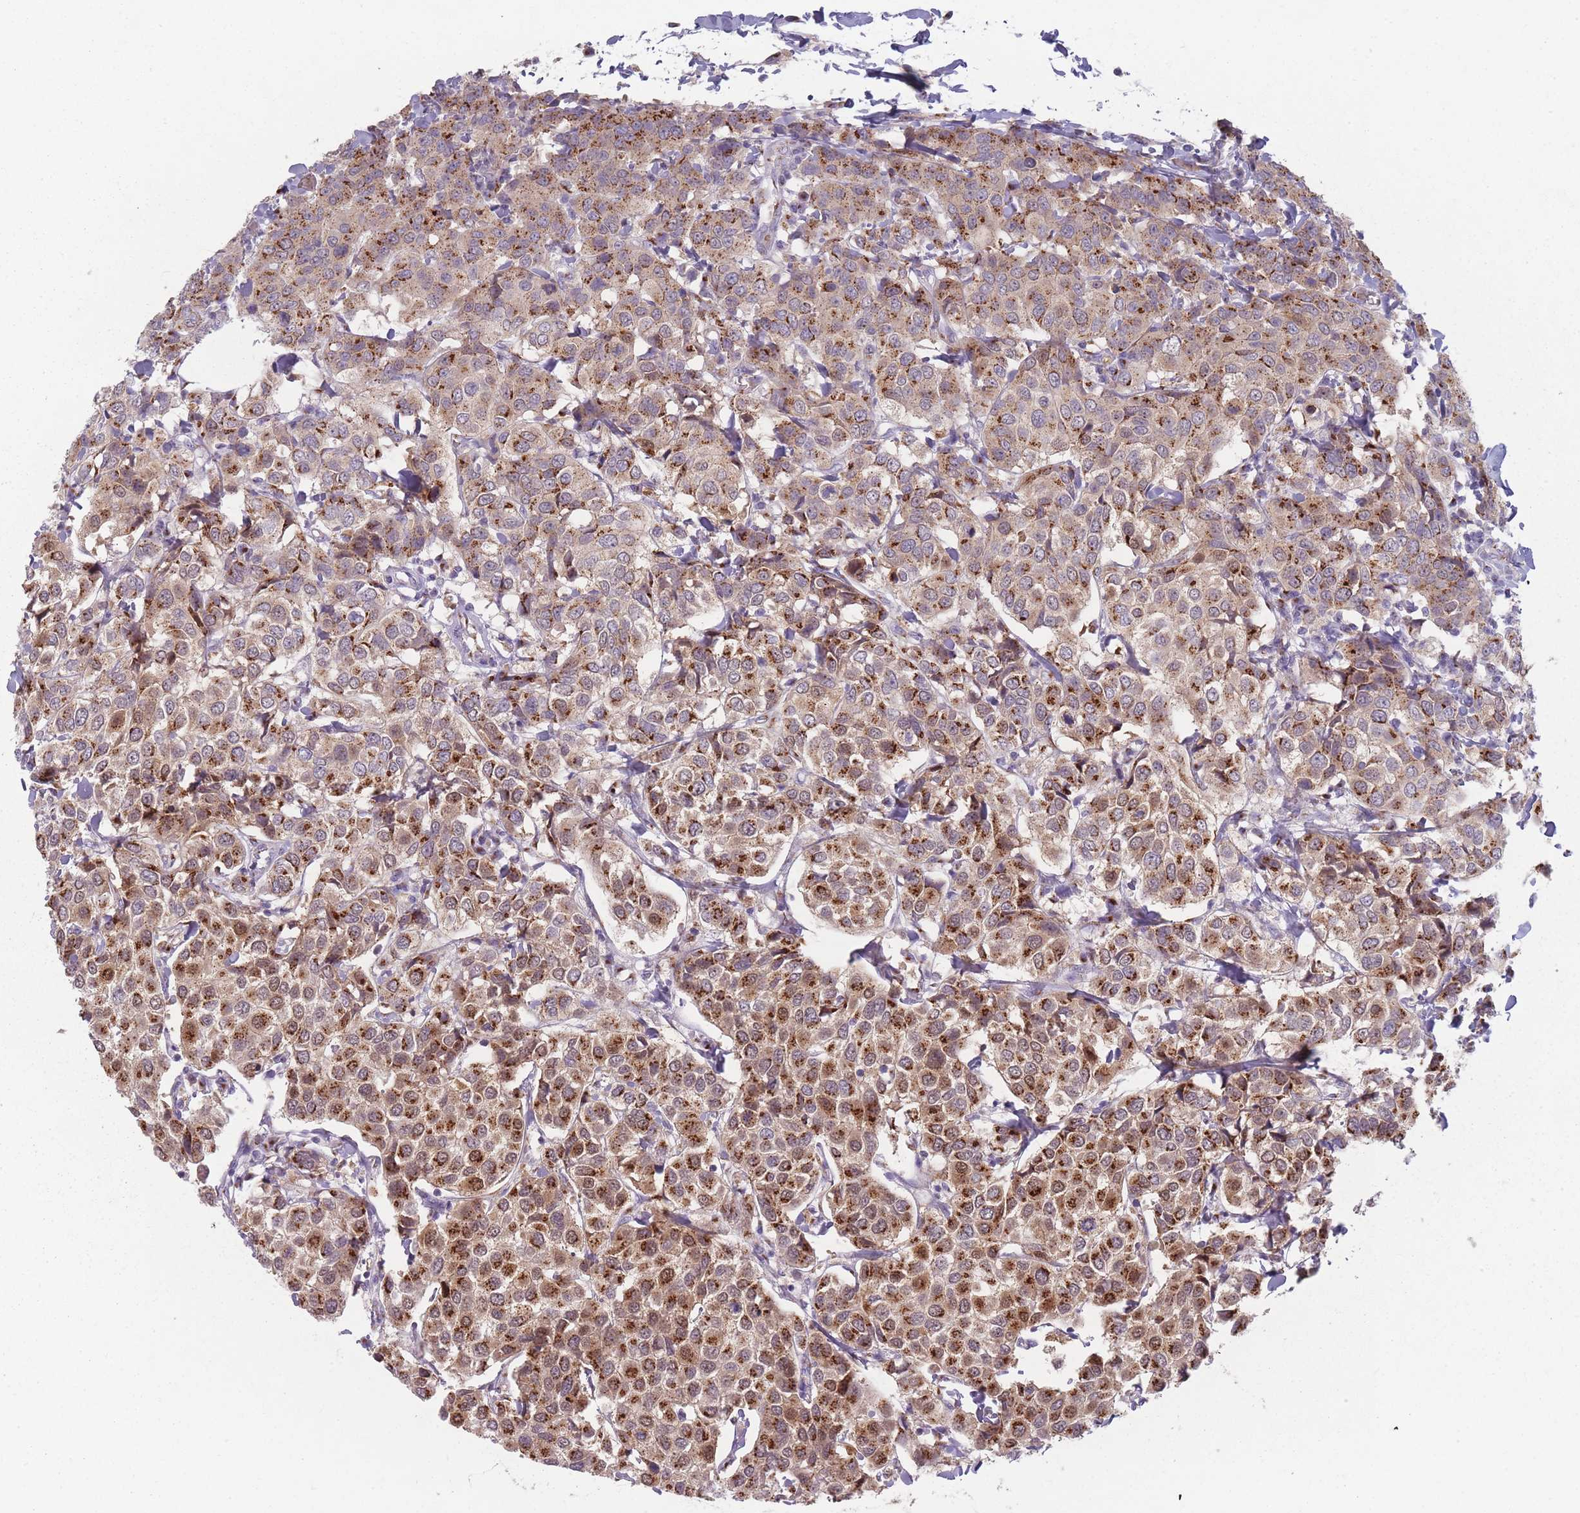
{"staining": {"intensity": "strong", "quantity": ">75%", "location": "cytoplasmic/membranous,nuclear"}, "tissue": "breast cancer", "cell_type": "Tumor cells", "image_type": "cancer", "snomed": [{"axis": "morphology", "description": "Duct carcinoma"}, {"axis": "topography", "description": "Breast"}], "caption": "Tumor cells reveal strong cytoplasmic/membranous and nuclear positivity in about >75% of cells in breast invasive ductal carcinoma.", "gene": "MAN1B1", "patient": {"sex": "female", "age": 55}}